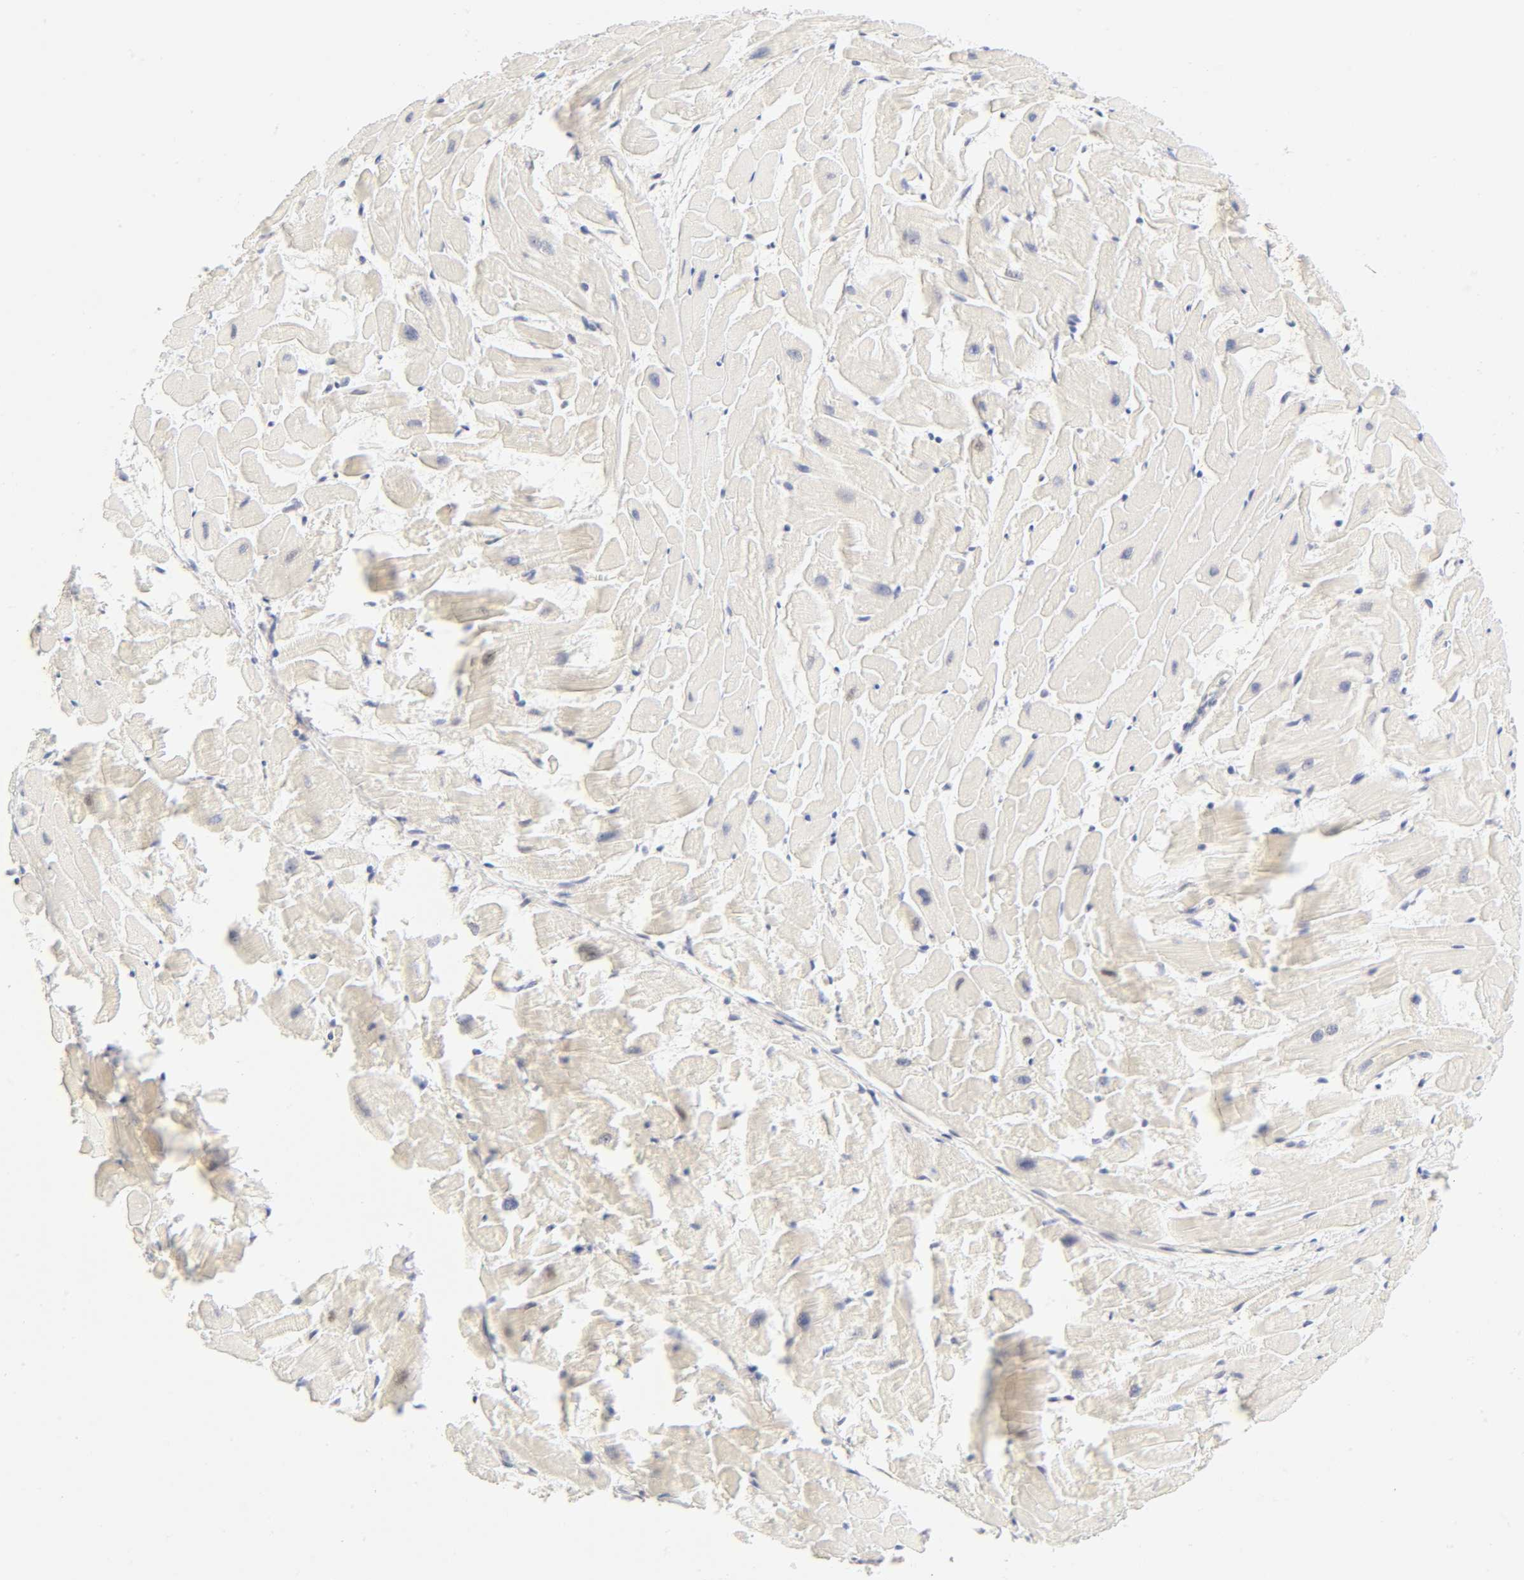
{"staining": {"intensity": "weak", "quantity": "<25%", "location": "cytoplasmic/membranous"}, "tissue": "heart muscle", "cell_type": "Cardiomyocytes", "image_type": "normal", "snomed": [{"axis": "morphology", "description": "Normal tissue, NOS"}, {"axis": "topography", "description": "Heart"}], "caption": "Cardiomyocytes show no significant protein staining in unremarkable heart muscle. (Brightfield microscopy of DAB immunohistochemistry at high magnification).", "gene": "MNAT1", "patient": {"sex": "female", "age": 19}}